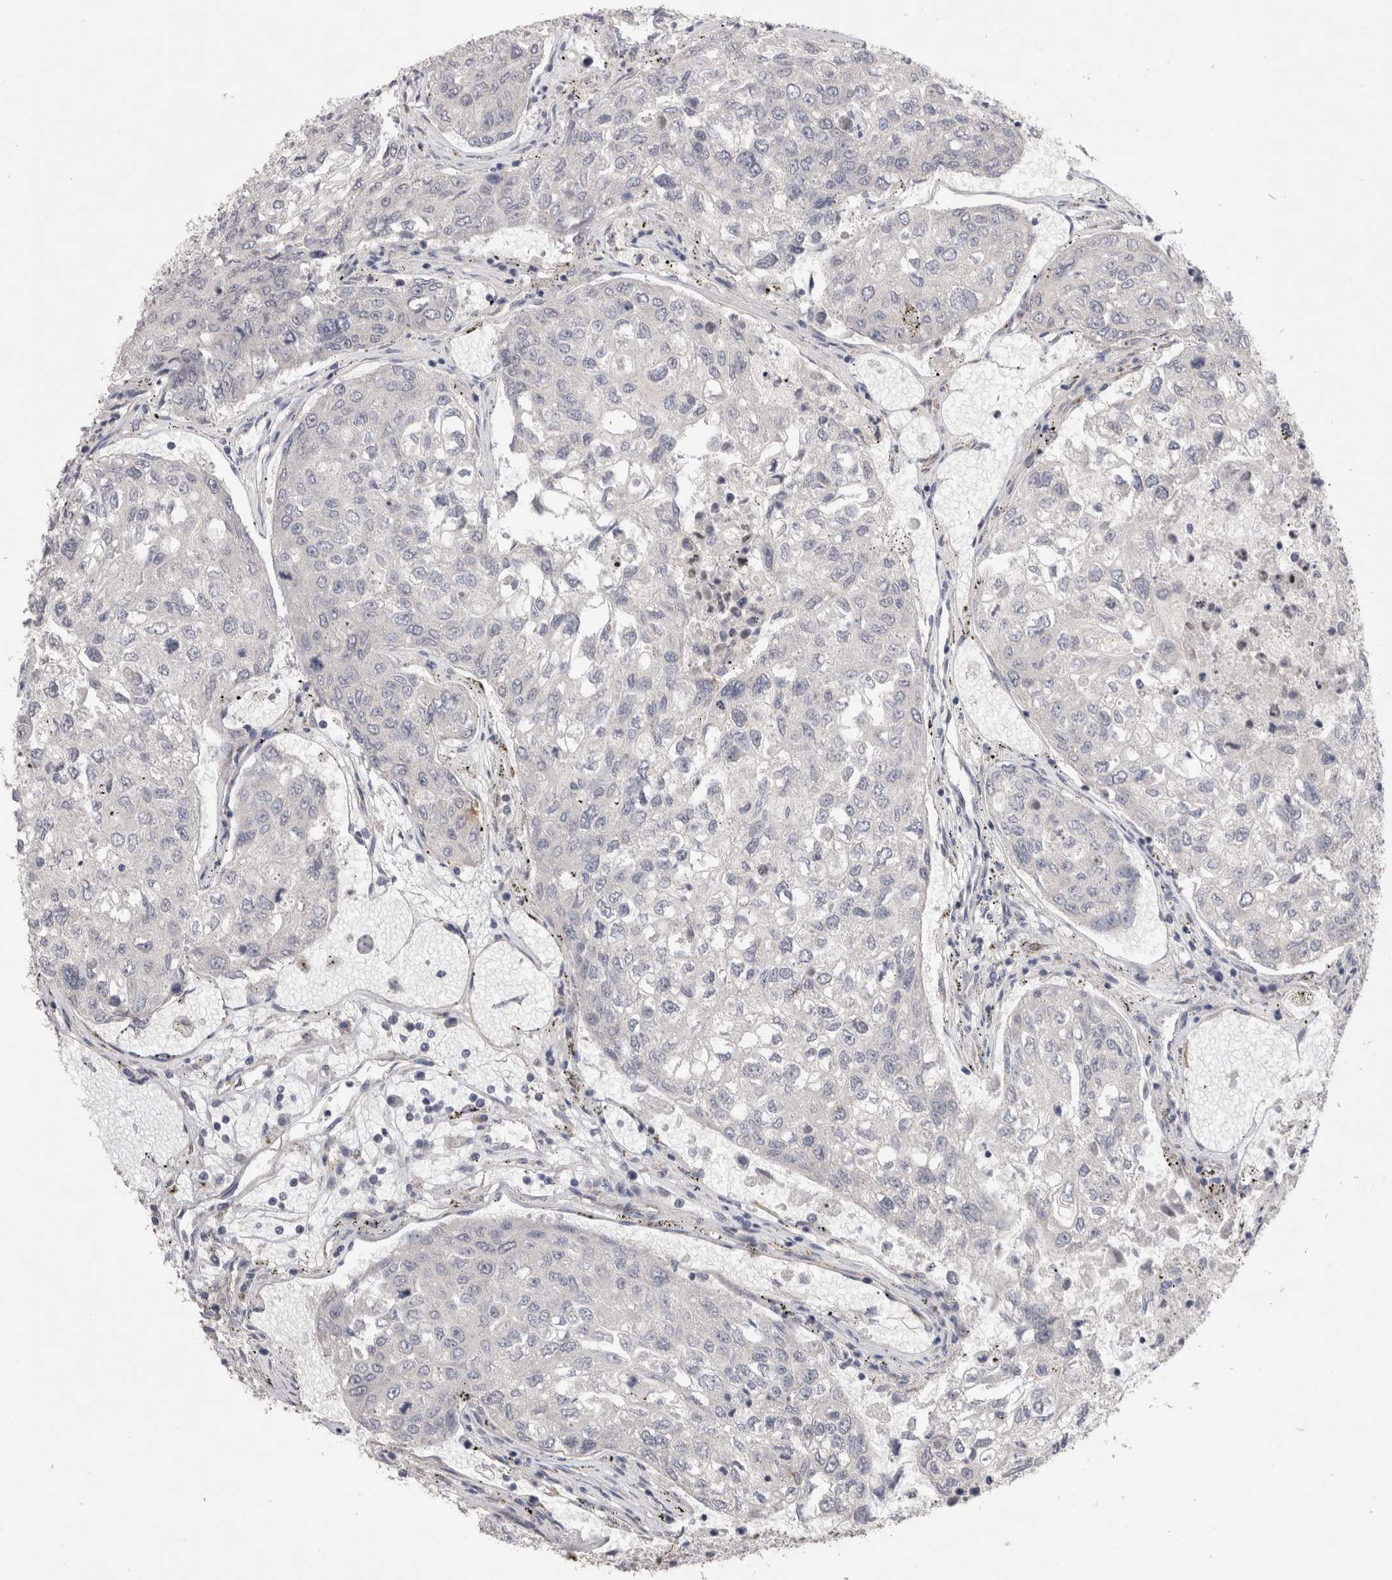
{"staining": {"intensity": "negative", "quantity": "none", "location": "none"}, "tissue": "urothelial cancer", "cell_type": "Tumor cells", "image_type": "cancer", "snomed": [{"axis": "morphology", "description": "Urothelial carcinoma, High grade"}, {"axis": "topography", "description": "Lymph node"}, {"axis": "topography", "description": "Urinary bladder"}], "caption": "Immunohistochemistry of human high-grade urothelial carcinoma displays no staining in tumor cells.", "gene": "CDH13", "patient": {"sex": "male", "age": 51}}